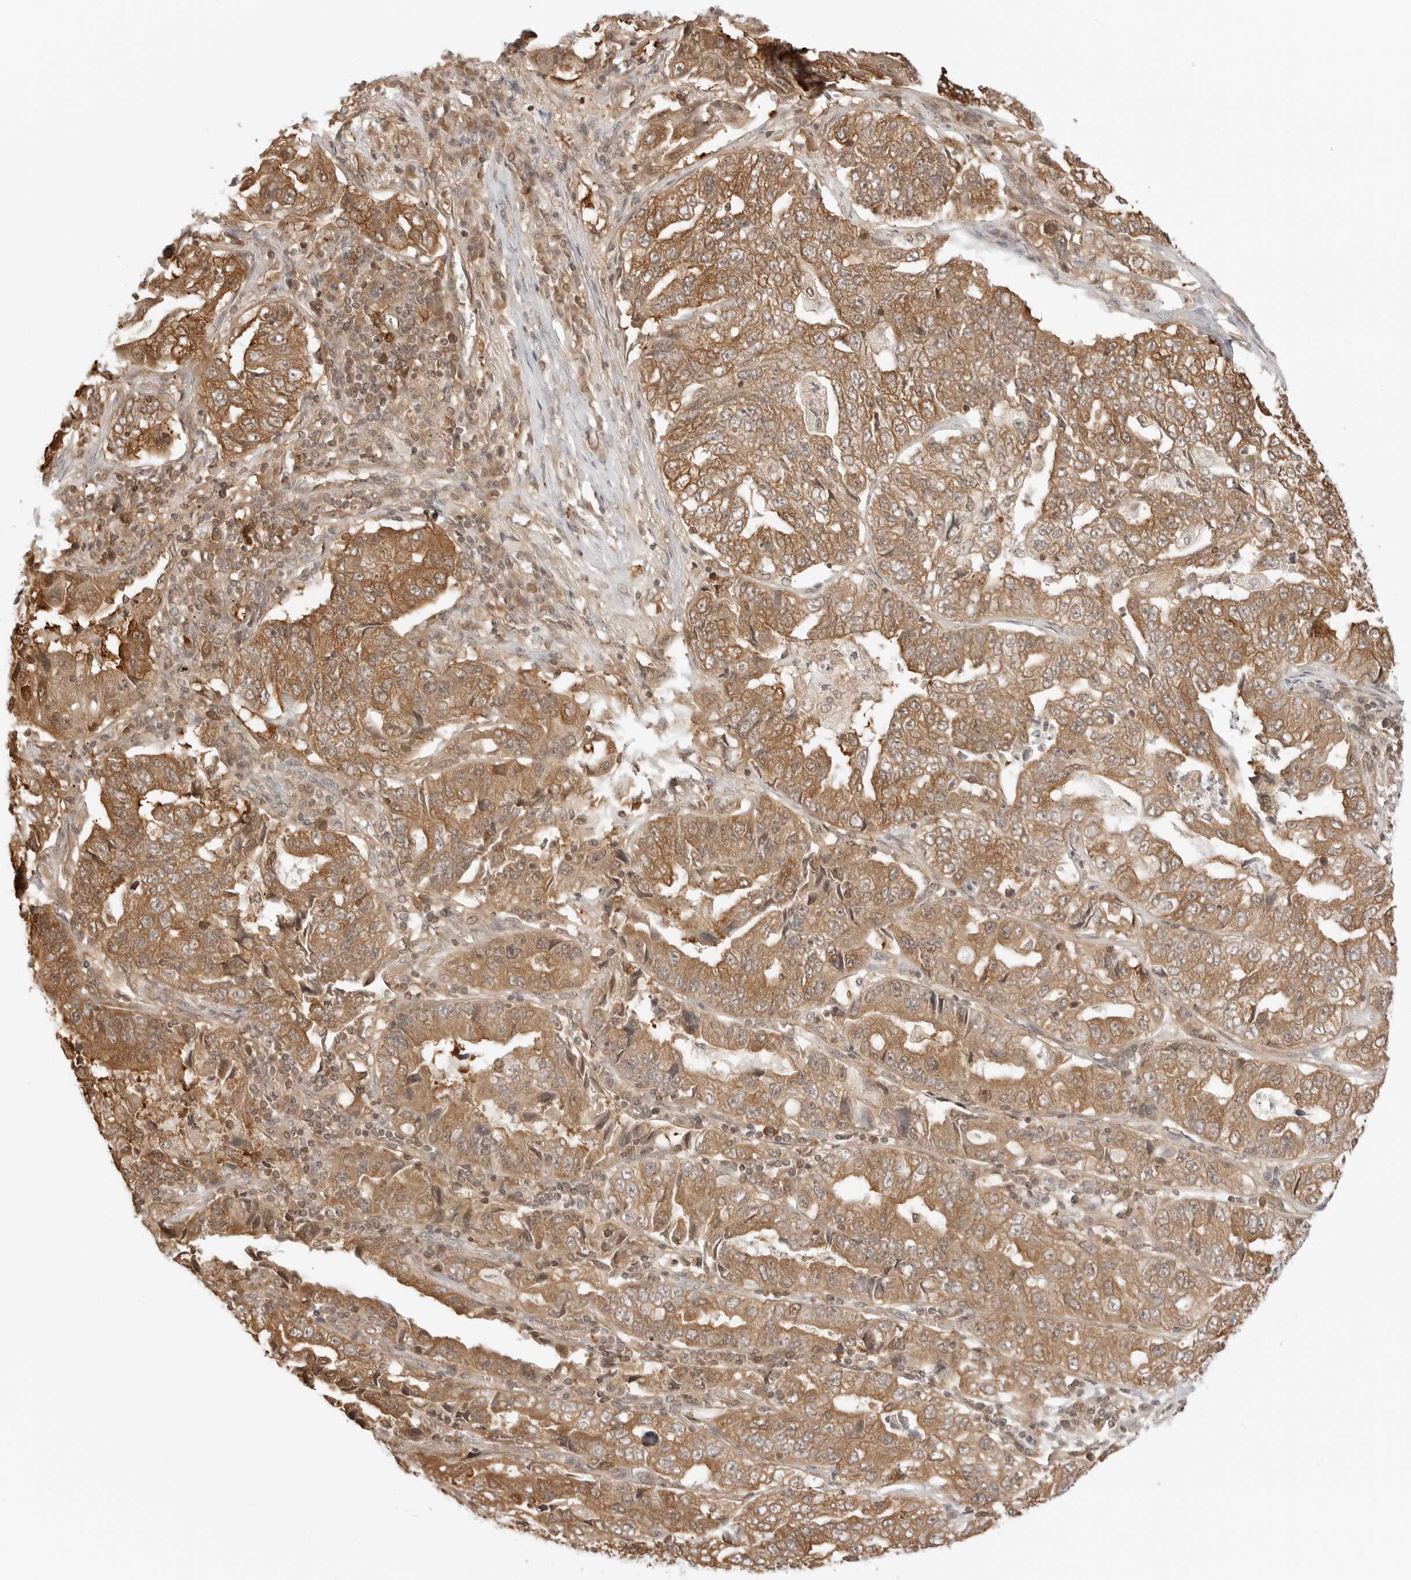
{"staining": {"intensity": "moderate", "quantity": ">75%", "location": "cytoplasmic/membranous"}, "tissue": "lung cancer", "cell_type": "Tumor cells", "image_type": "cancer", "snomed": [{"axis": "morphology", "description": "Adenocarcinoma, NOS"}, {"axis": "topography", "description": "Lung"}], "caption": "High-magnification brightfield microscopy of lung adenocarcinoma stained with DAB (3,3'-diaminobenzidine) (brown) and counterstained with hematoxylin (blue). tumor cells exhibit moderate cytoplasmic/membranous expression is identified in approximately>75% of cells.", "gene": "NUDC", "patient": {"sex": "female", "age": 51}}